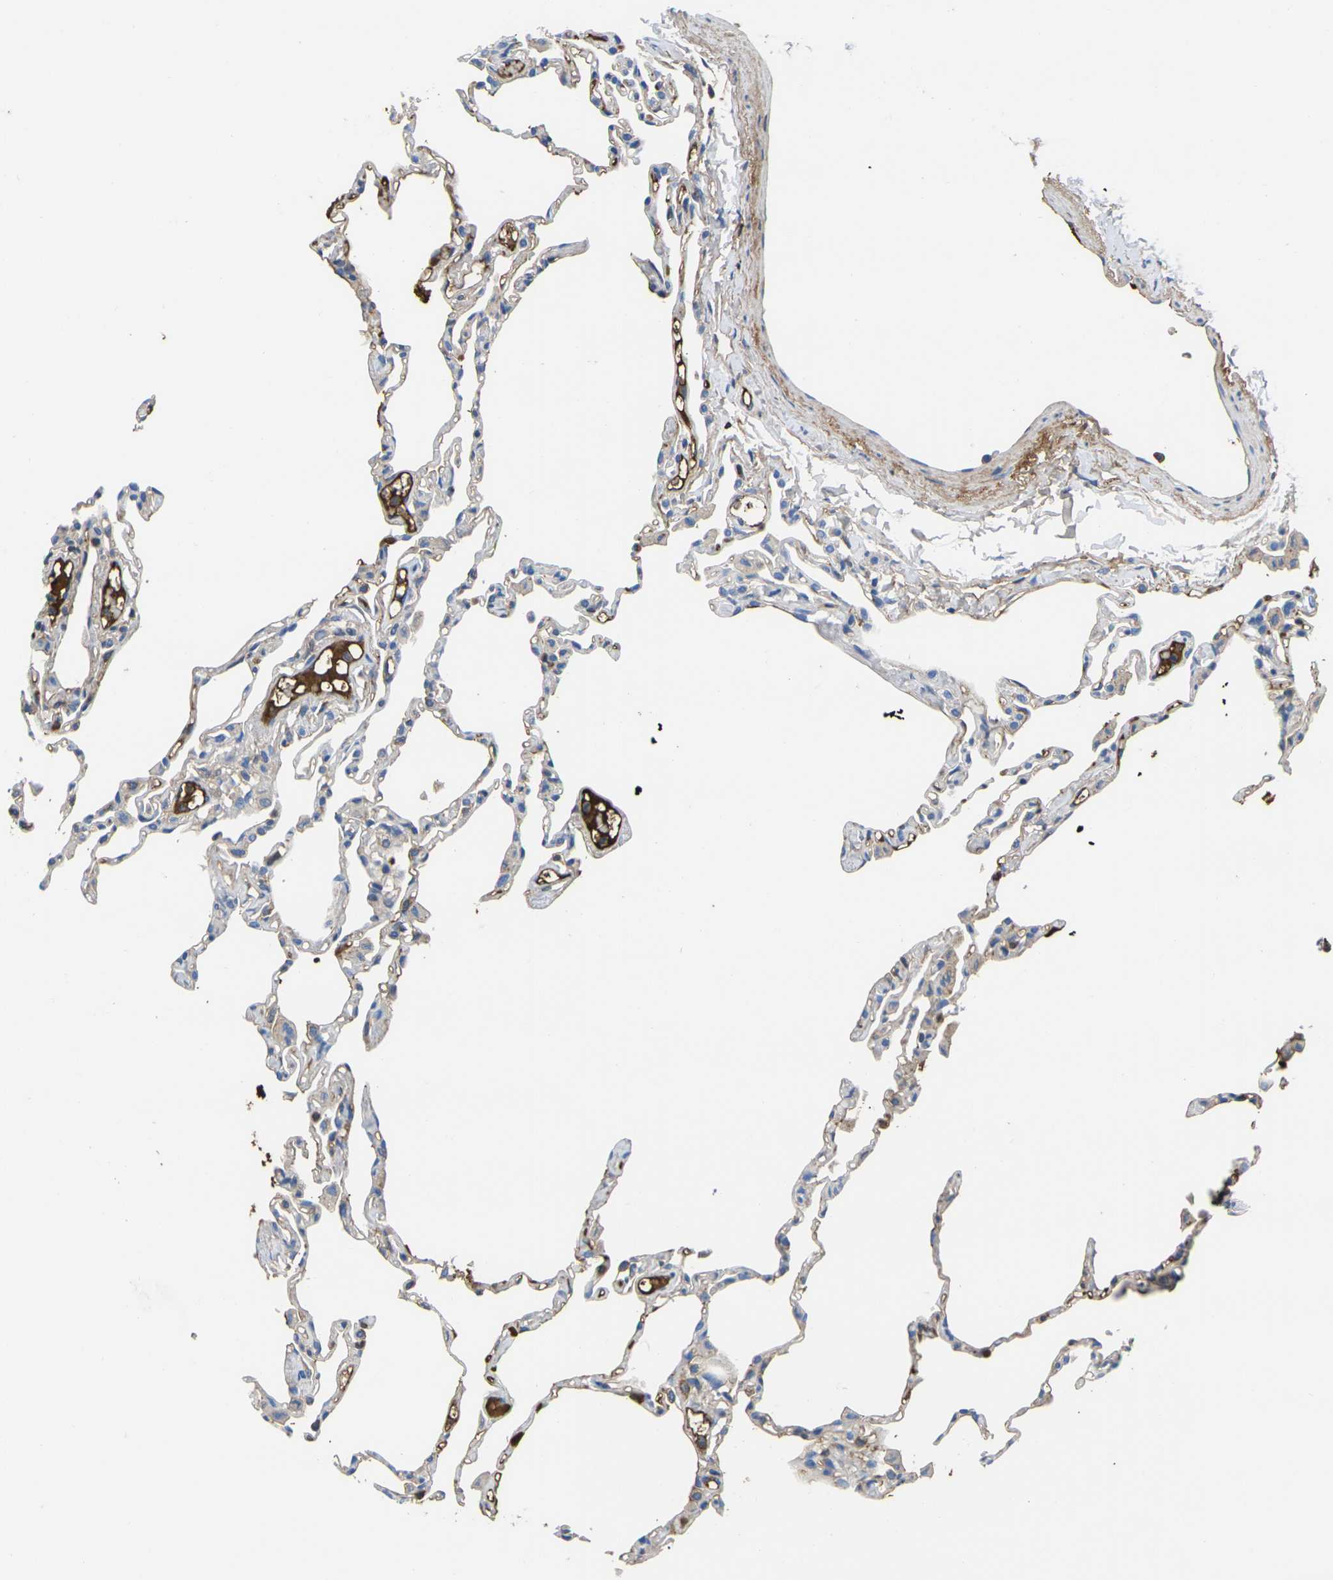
{"staining": {"intensity": "strong", "quantity": "<25%", "location": "cytoplasmic/membranous"}, "tissue": "lung", "cell_type": "Alveolar cells", "image_type": "normal", "snomed": [{"axis": "morphology", "description": "Normal tissue, NOS"}, {"axis": "topography", "description": "Lung"}], "caption": "Approximately <25% of alveolar cells in unremarkable human lung show strong cytoplasmic/membranous protein expression as visualized by brown immunohistochemical staining.", "gene": "GREM2", "patient": {"sex": "female", "age": 49}}